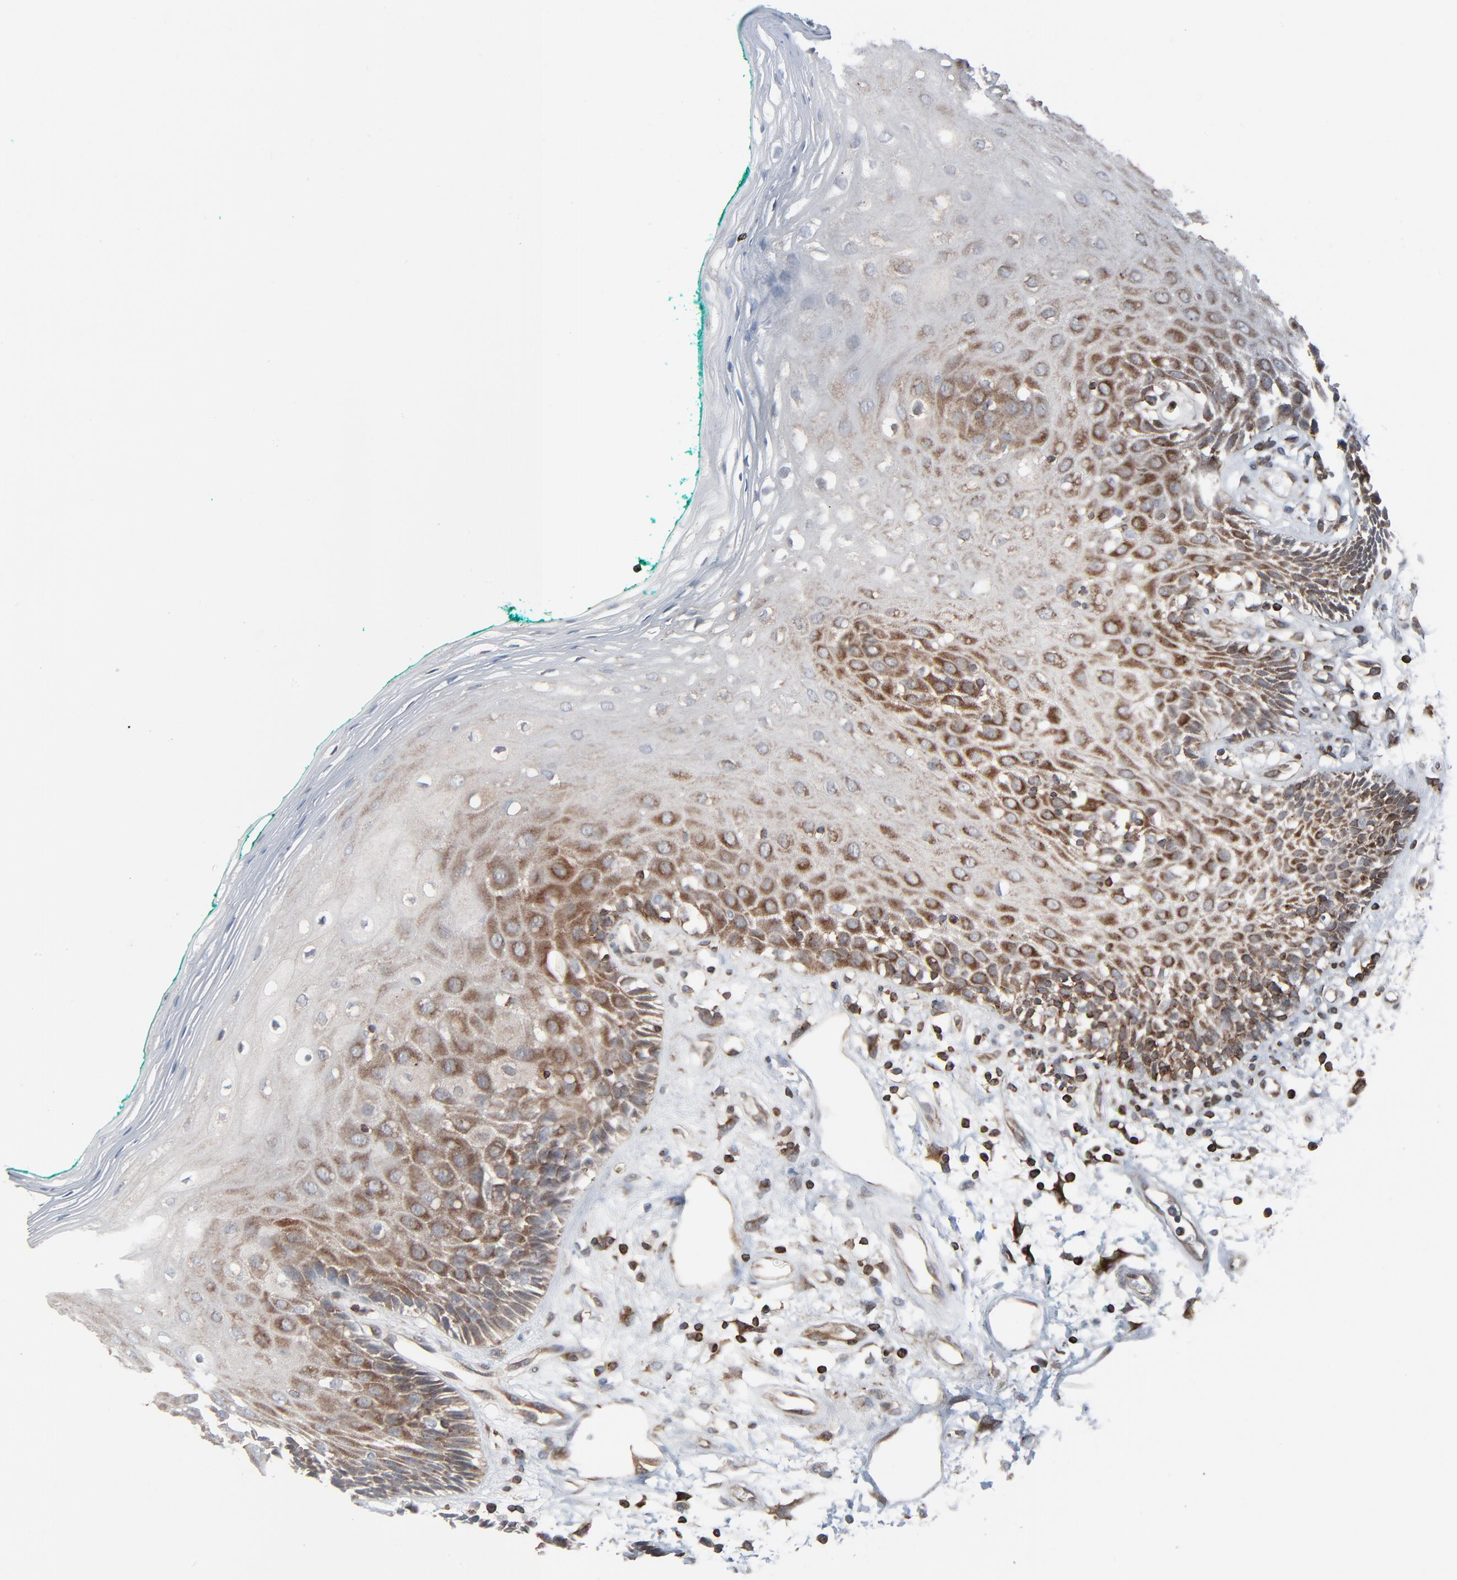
{"staining": {"intensity": "moderate", "quantity": "25%-75%", "location": "cytoplasmic/membranous"}, "tissue": "oral mucosa", "cell_type": "Squamous epithelial cells", "image_type": "normal", "snomed": [{"axis": "morphology", "description": "Normal tissue, NOS"}, {"axis": "morphology", "description": "Squamous cell carcinoma, NOS"}, {"axis": "topography", "description": "Skeletal muscle"}, {"axis": "topography", "description": "Oral tissue"}, {"axis": "topography", "description": "Head-Neck"}], "caption": "IHC micrograph of benign oral mucosa stained for a protein (brown), which demonstrates medium levels of moderate cytoplasmic/membranous staining in about 25%-75% of squamous epithelial cells.", "gene": "OPTN", "patient": {"sex": "female", "age": 84}}